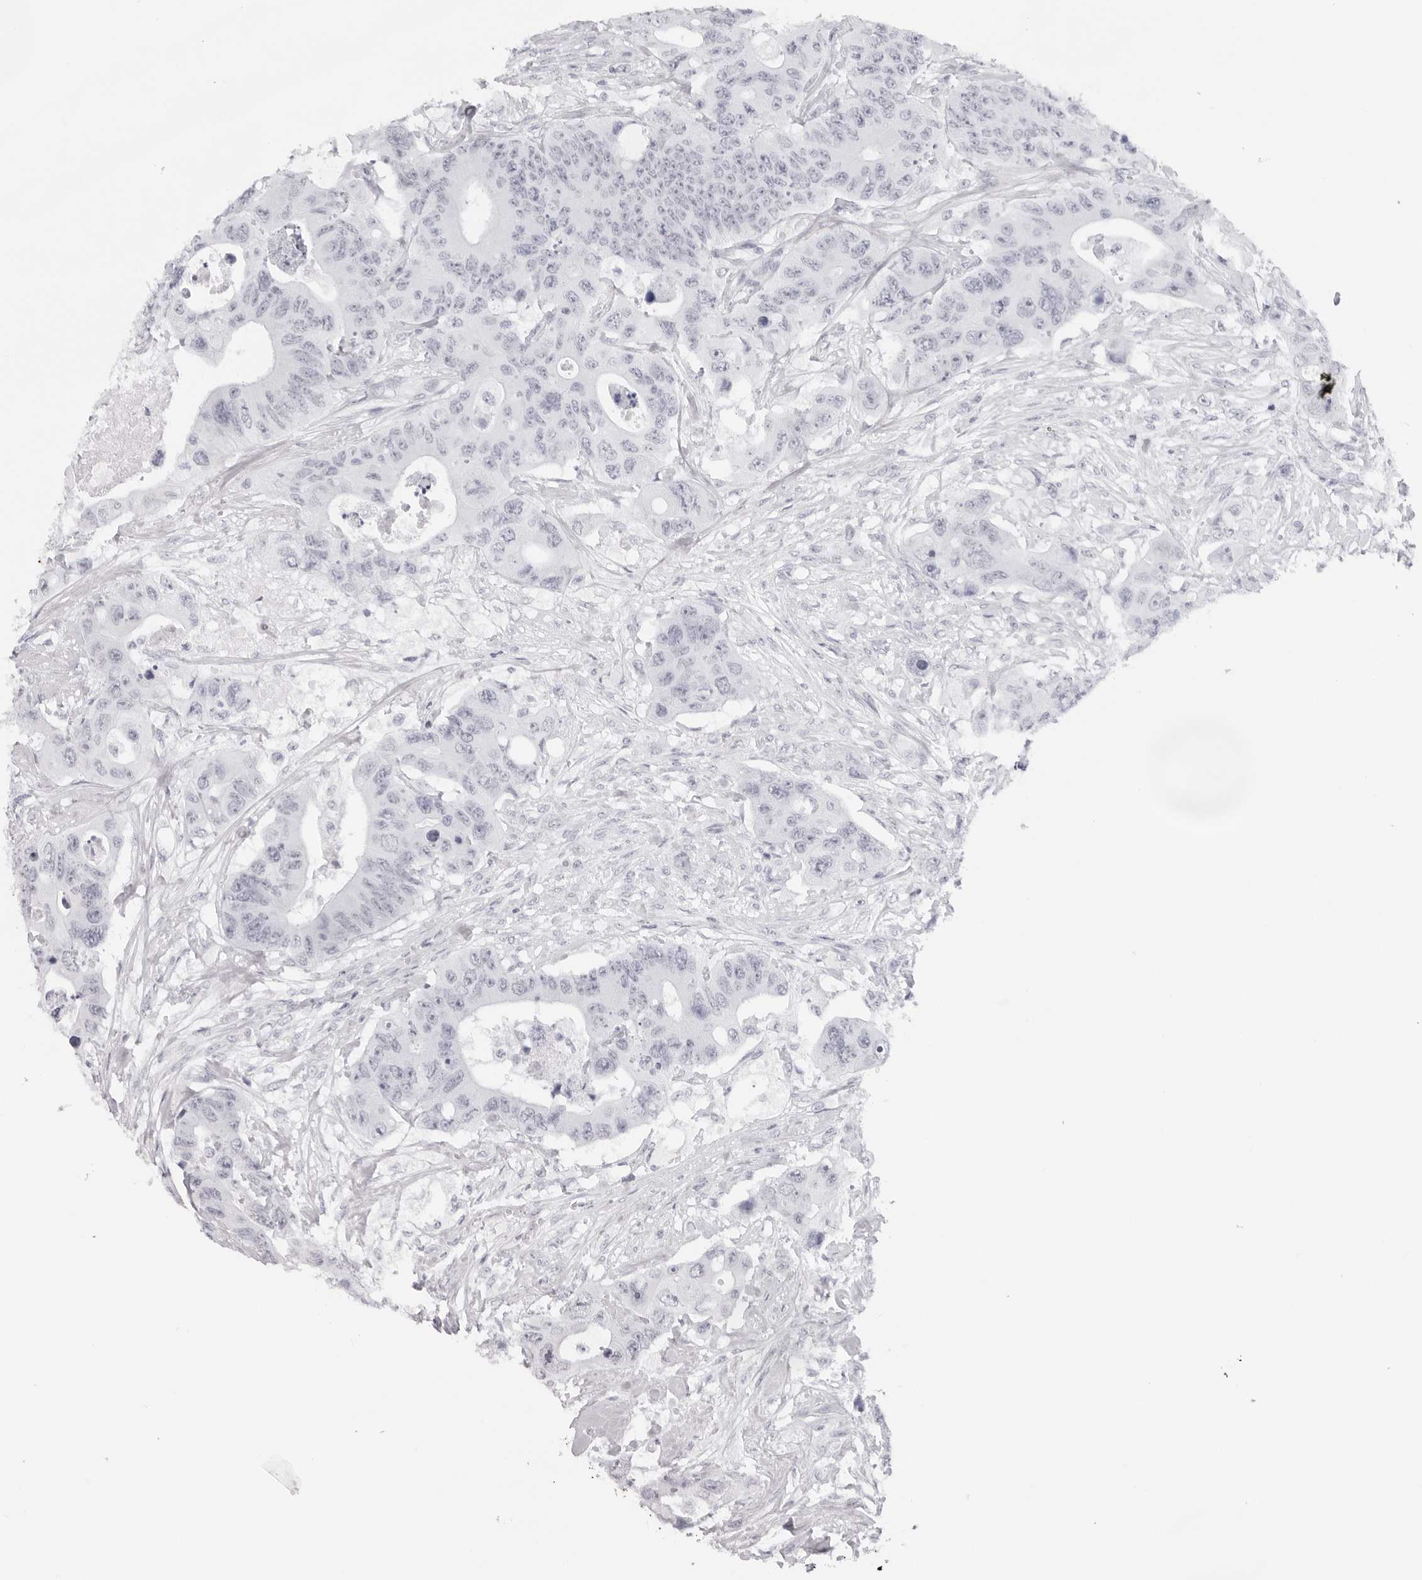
{"staining": {"intensity": "negative", "quantity": "none", "location": "none"}, "tissue": "colorectal cancer", "cell_type": "Tumor cells", "image_type": "cancer", "snomed": [{"axis": "morphology", "description": "Adenocarcinoma, NOS"}, {"axis": "topography", "description": "Colon"}], "caption": "This is an immunohistochemistry (IHC) image of colorectal cancer. There is no expression in tumor cells.", "gene": "KLK12", "patient": {"sex": "female", "age": 46}}